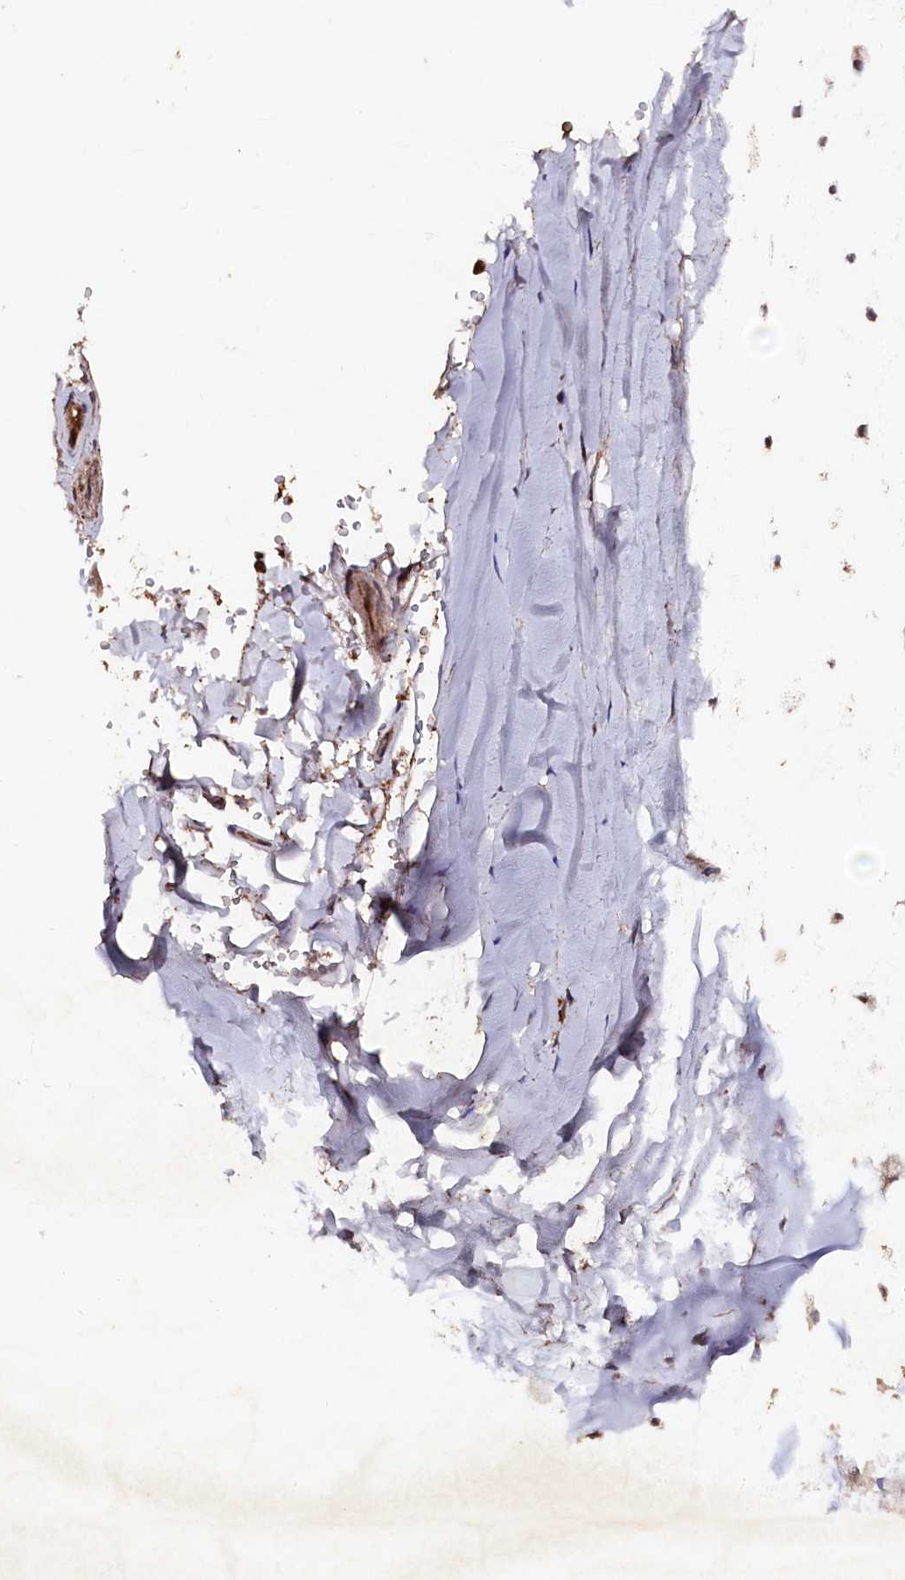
{"staining": {"intensity": "moderate", "quantity": ">75%", "location": "cytoplasmic/membranous"}, "tissue": "adipose tissue", "cell_type": "Adipocytes", "image_type": "normal", "snomed": [{"axis": "morphology", "description": "Normal tissue, NOS"}, {"axis": "topography", "description": "Lymph node"}, {"axis": "topography", "description": "Bronchus"}], "caption": "Immunohistochemical staining of unremarkable human adipose tissue shows moderate cytoplasmic/membranous protein staining in approximately >75% of adipocytes. The protein is shown in brown color, while the nuclei are stained blue.", "gene": "MYO1H", "patient": {"sex": "male", "age": 63}}